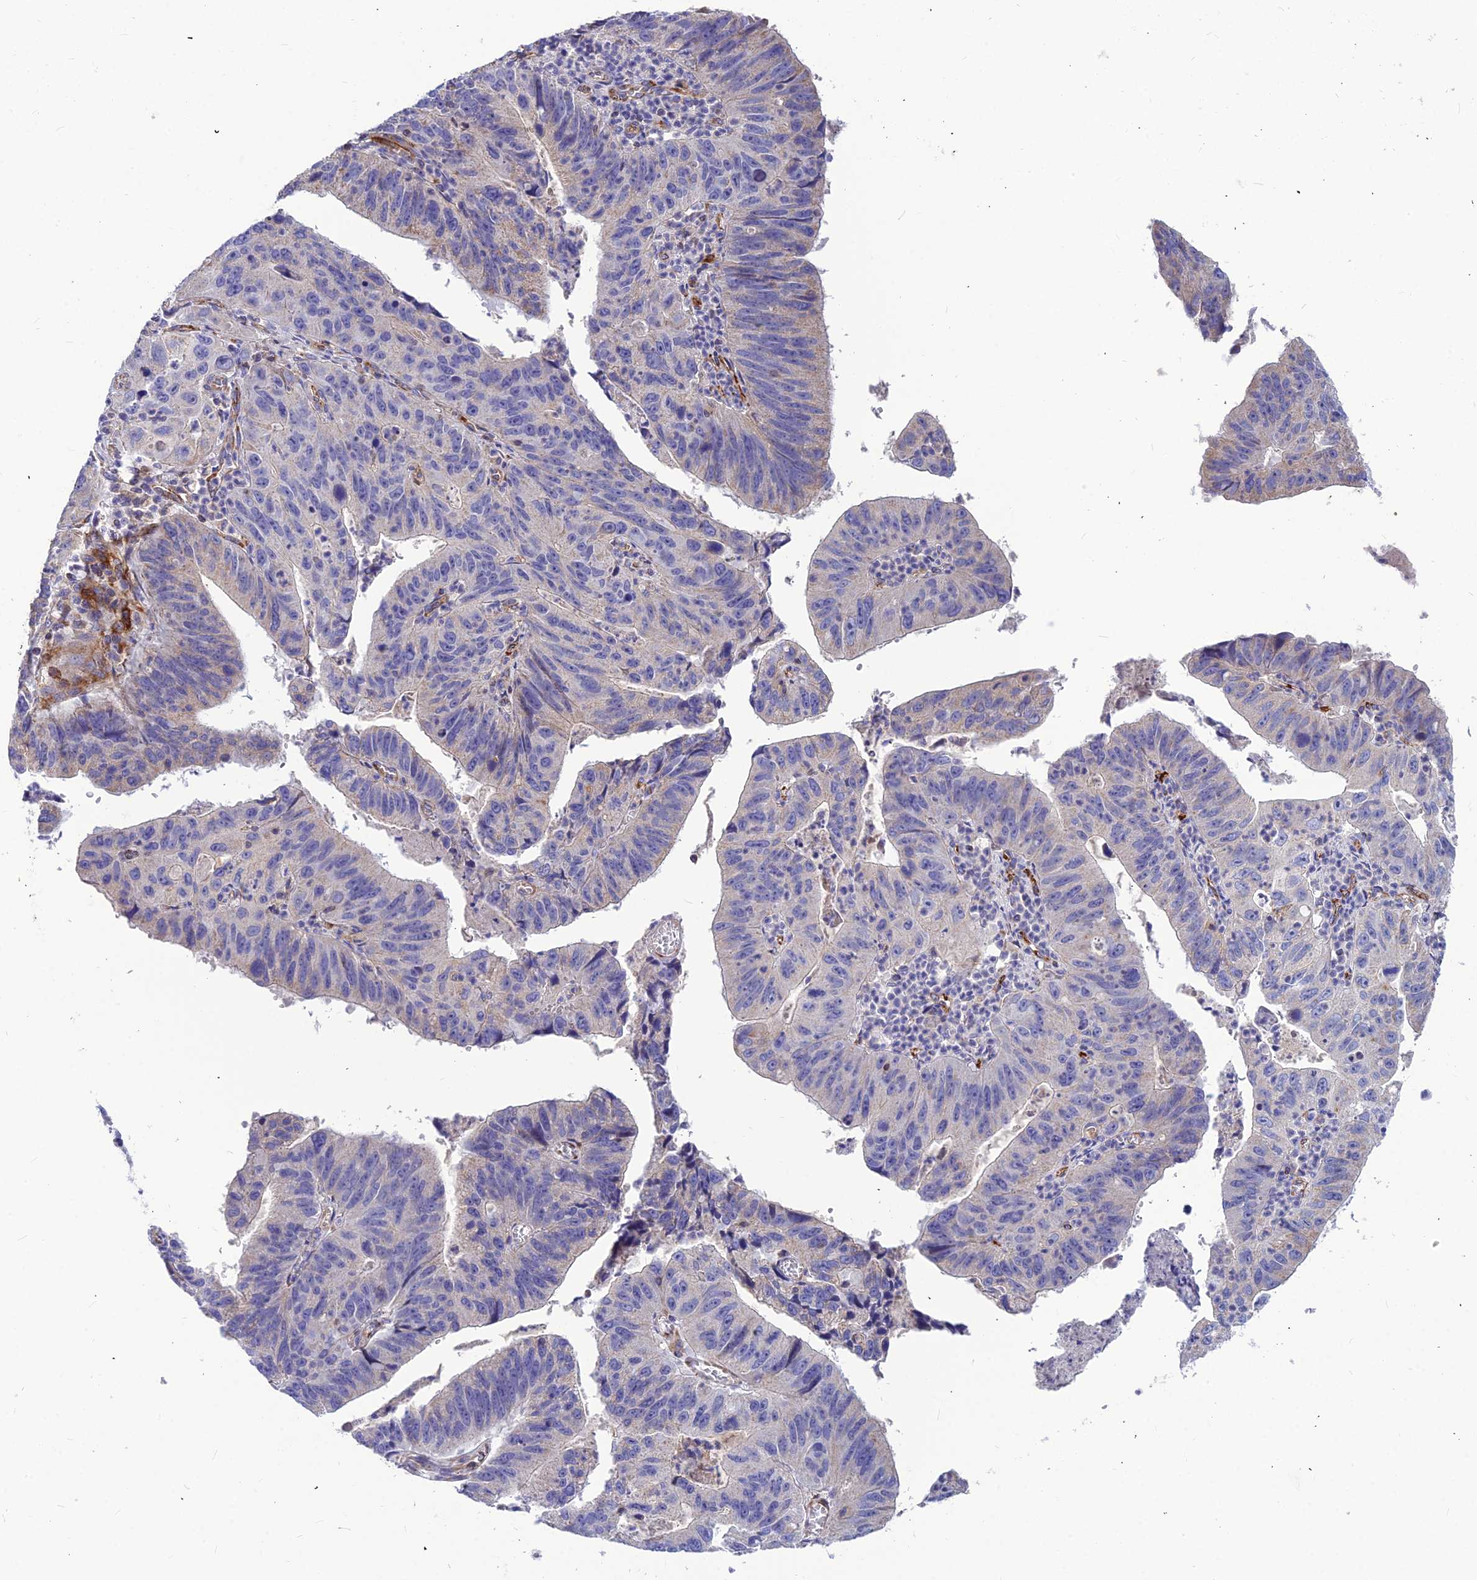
{"staining": {"intensity": "negative", "quantity": "none", "location": "none"}, "tissue": "stomach cancer", "cell_type": "Tumor cells", "image_type": "cancer", "snomed": [{"axis": "morphology", "description": "Adenocarcinoma, NOS"}, {"axis": "topography", "description": "Stomach"}], "caption": "Stomach cancer (adenocarcinoma) was stained to show a protein in brown. There is no significant staining in tumor cells.", "gene": "ASPHD1", "patient": {"sex": "male", "age": 59}}